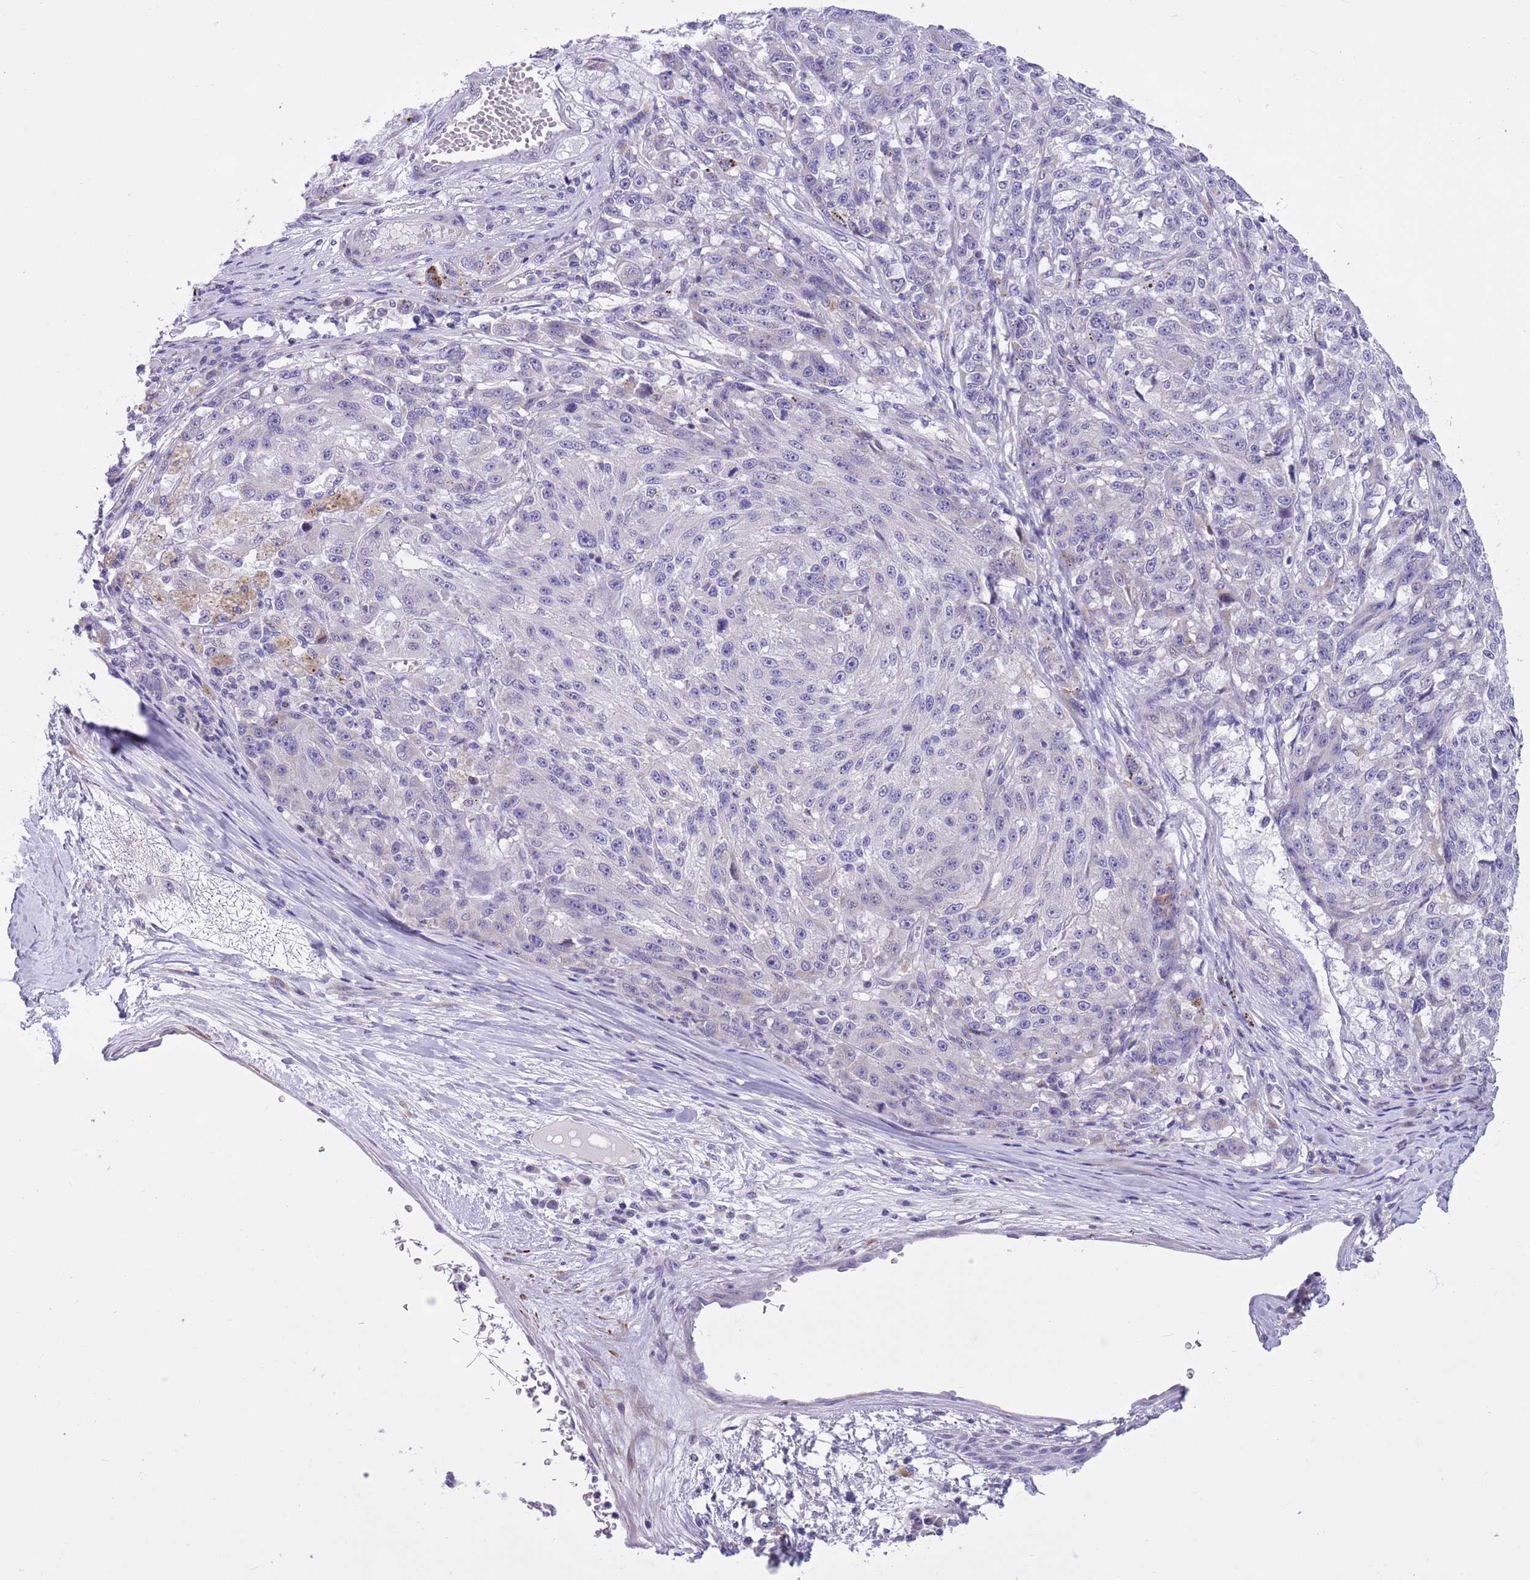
{"staining": {"intensity": "negative", "quantity": "none", "location": "none"}, "tissue": "melanoma", "cell_type": "Tumor cells", "image_type": "cancer", "snomed": [{"axis": "morphology", "description": "Malignant melanoma, NOS"}, {"axis": "topography", "description": "Skin"}], "caption": "Protein analysis of melanoma displays no significant positivity in tumor cells.", "gene": "NET1", "patient": {"sex": "male", "age": 53}}